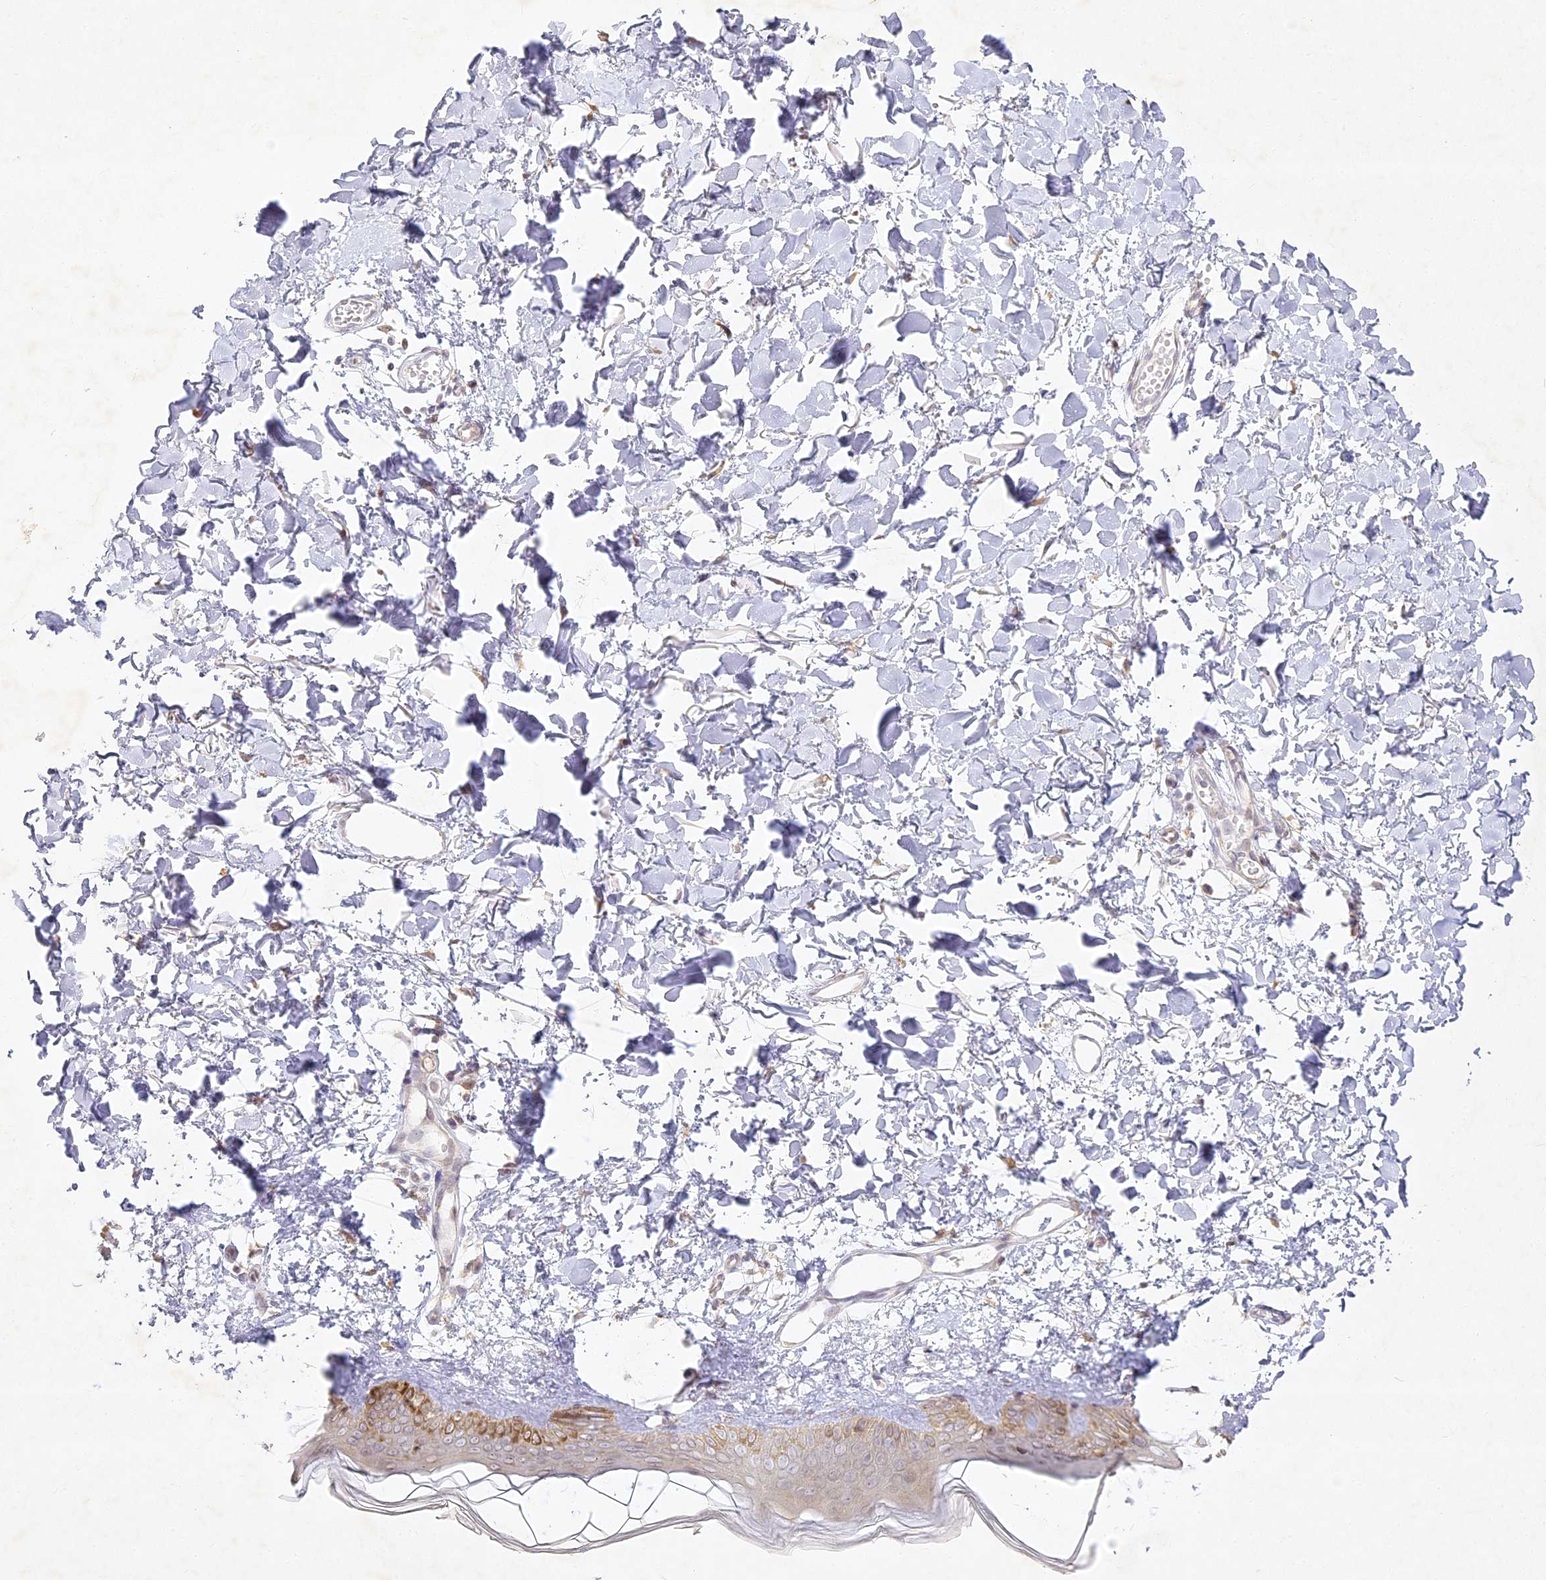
{"staining": {"intensity": "negative", "quantity": "none", "location": "none"}, "tissue": "skin", "cell_type": "Fibroblasts", "image_type": "normal", "snomed": [{"axis": "morphology", "description": "Normal tissue, NOS"}, {"axis": "topography", "description": "Skin"}], "caption": "The photomicrograph demonstrates no staining of fibroblasts in normal skin.", "gene": "SLC30A5", "patient": {"sex": "female", "age": 58}}